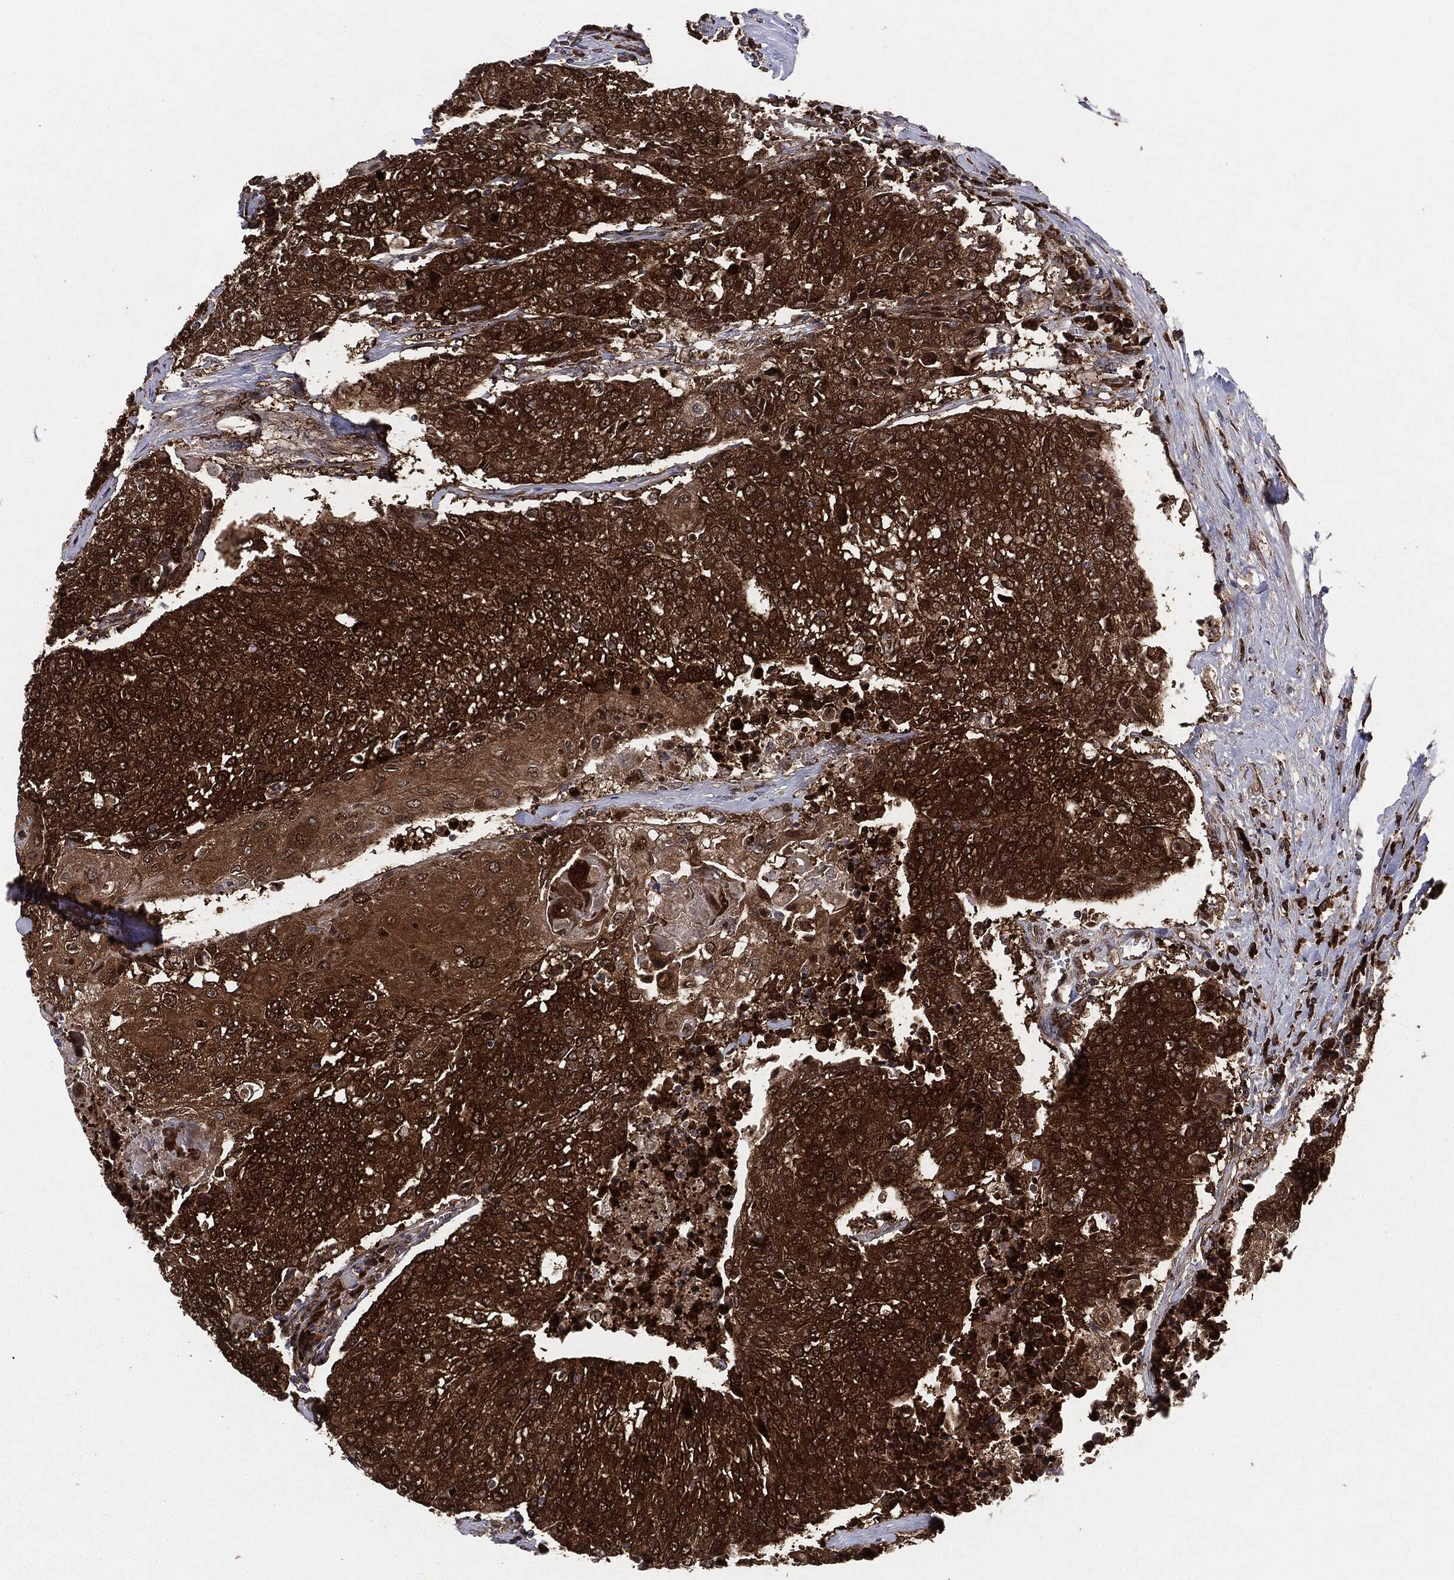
{"staining": {"intensity": "strong", "quantity": ">75%", "location": "cytoplasmic/membranous"}, "tissue": "urothelial cancer", "cell_type": "Tumor cells", "image_type": "cancer", "snomed": [{"axis": "morphology", "description": "Urothelial carcinoma, High grade"}, {"axis": "topography", "description": "Urinary bladder"}], "caption": "Strong cytoplasmic/membranous expression for a protein is appreciated in about >75% of tumor cells of urothelial cancer using immunohistochemistry (IHC).", "gene": "NME1", "patient": {"sex": "female", "age": 85}}